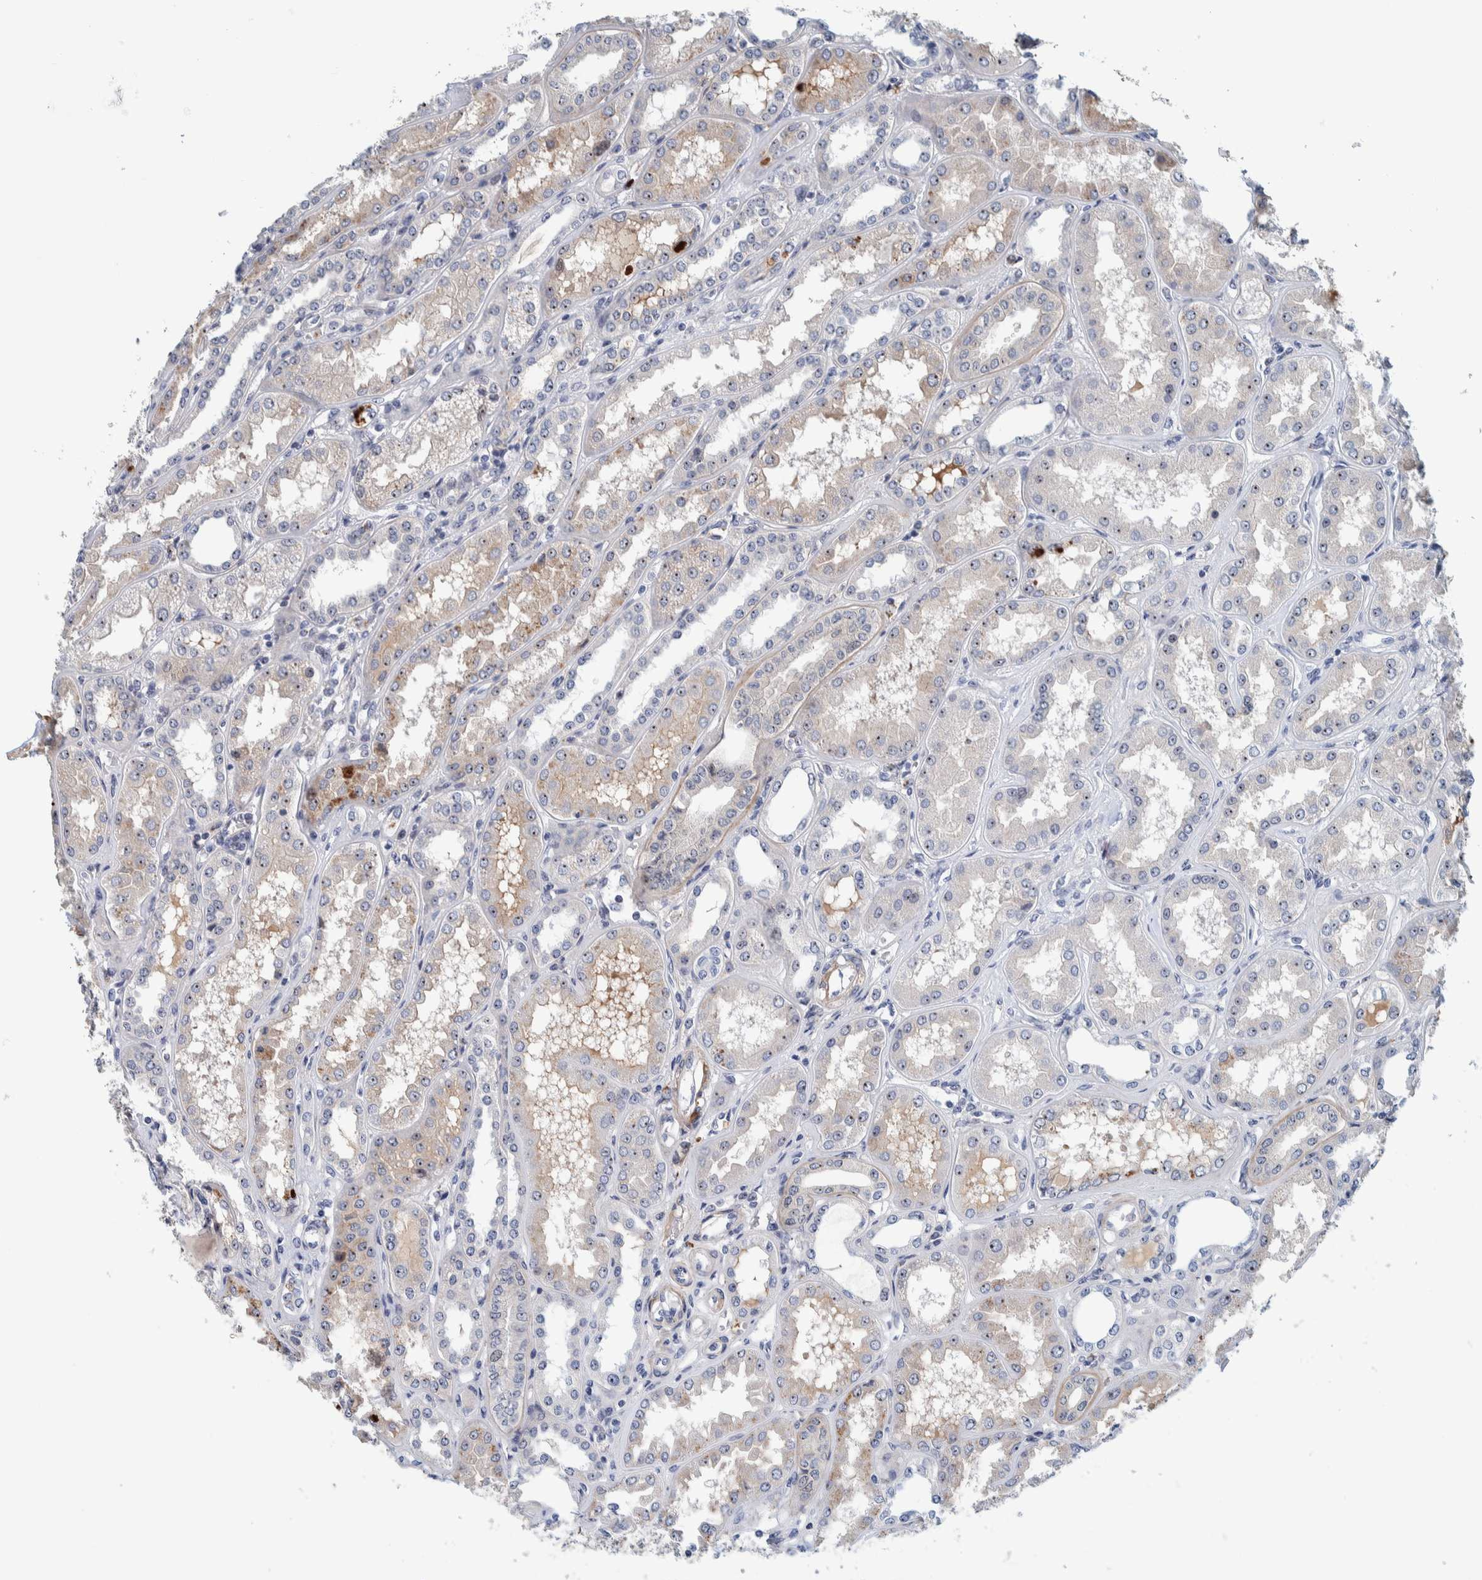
{"staining": {"intensity": "moderate", "quantity": ">75%", "location": "cytoplasmic/membranous"}, "tissue": "kidney", "cell_type": "Cells in glomeruli", "image_type": "normal", "snomed": [{"axis": "morphology", "description": "Normal tissue, NOS"}, {"axis": "topography", "description": "Kidney"}], "caption": "Immunohistochemical staining of unremarkable human kidney reveals medium levels of moderate cytoplasmic/membranous staining in approximately >75% of cells in glomeruli. (Stains: DAB (3,3'-diaminobenzidine) in brown, nuclei in blue, Microscopy: brightfield microscopy at high magnification).", "gene": "NOL11", "patient": {"sex": "female", "age": 56}}